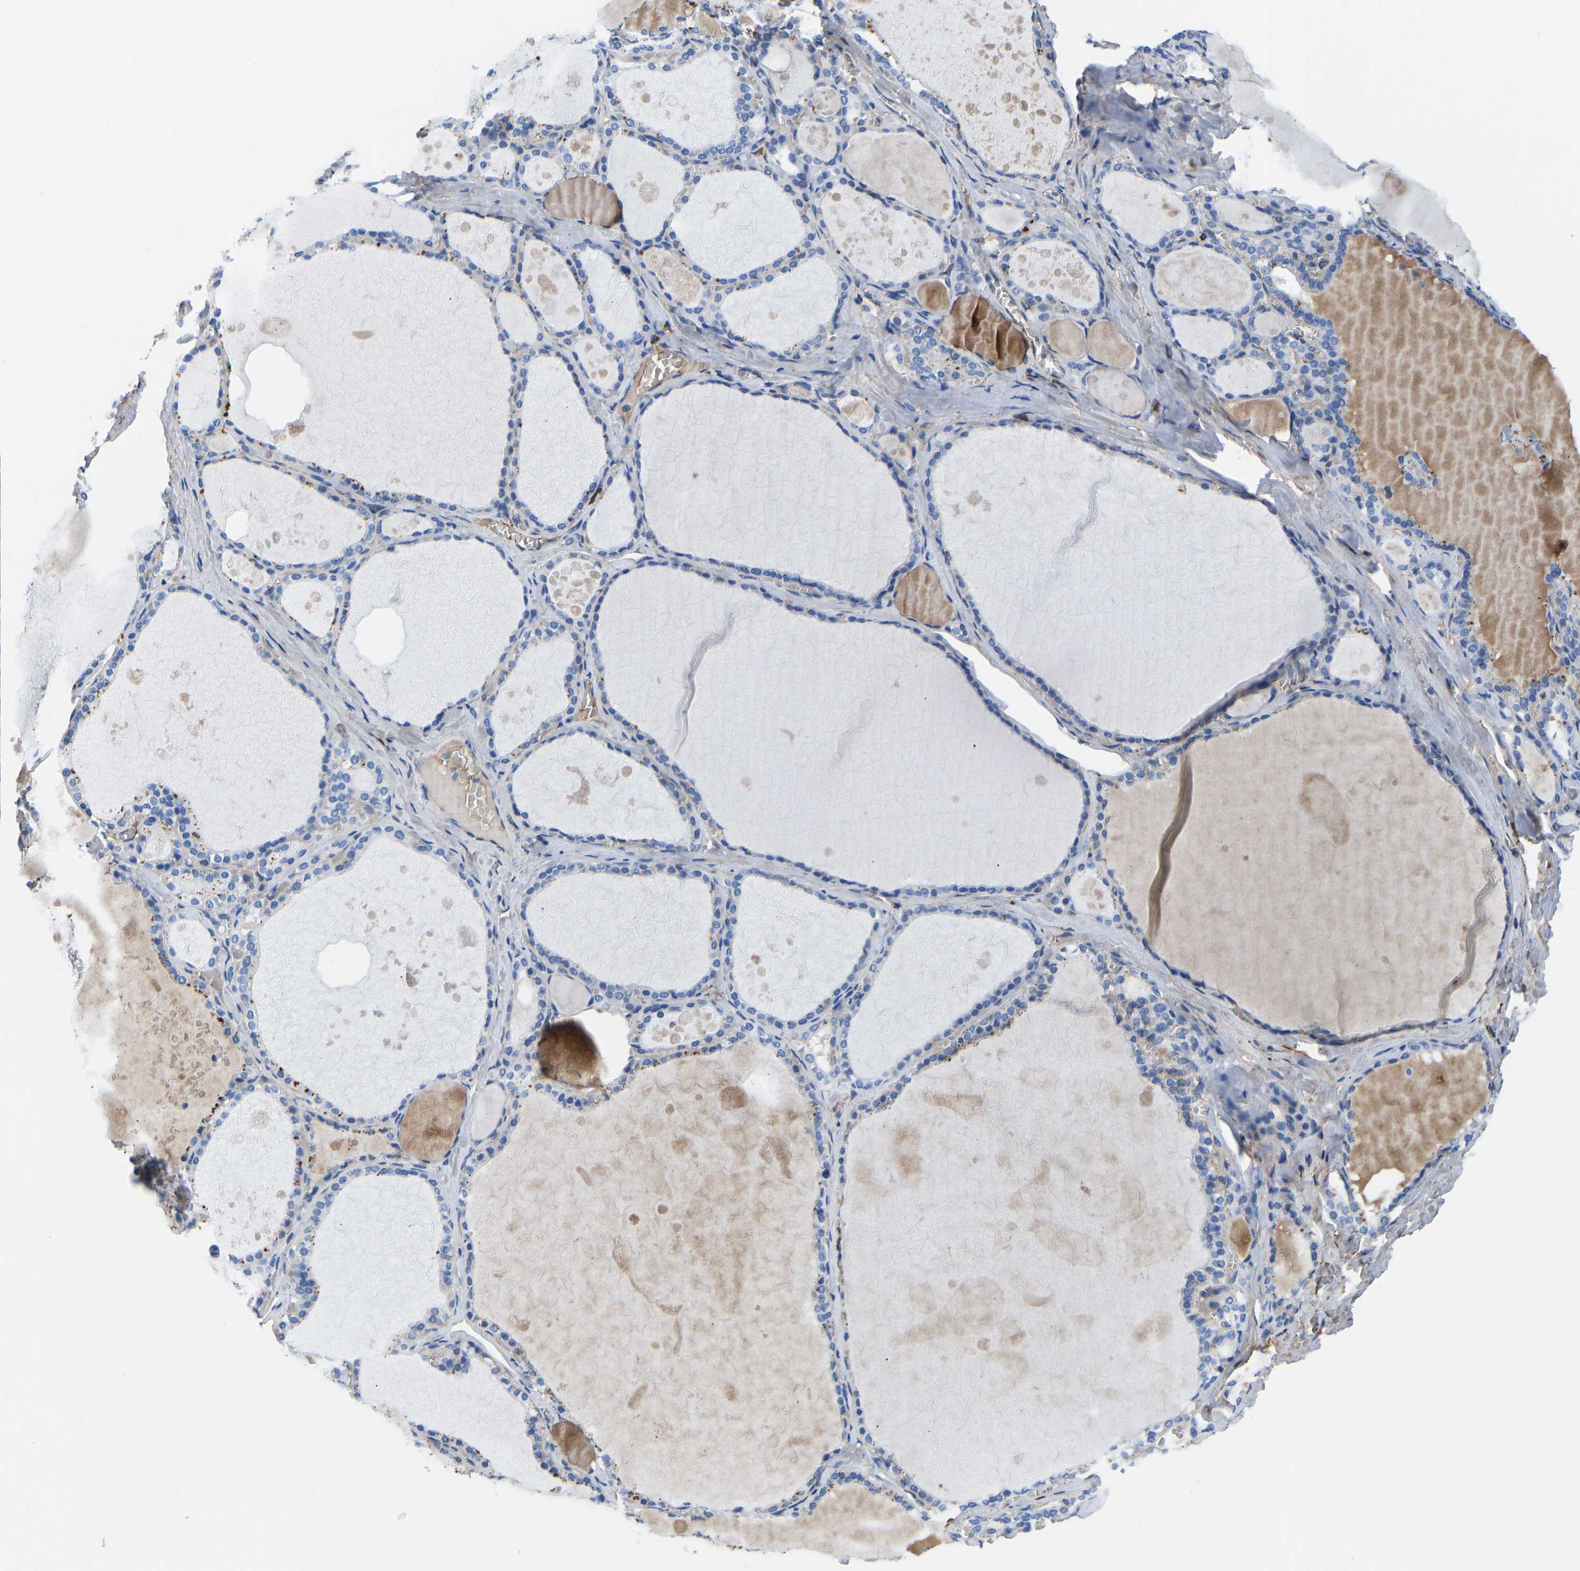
{"staining": {"intensity": "negative", "quantity": "none", "location": "none"}, "tissue": "thyroid gland", "cell_type": "Glandular cells", "image_type": "normal", "snomed": [{"axis": "morphology", "description": "Normal tissue, NOS"}, {"axis": "topography", "description": "Thyroid gland"}], "caption": "Immunohistochemistry (IHC) of normal thyroid gland reveals no expression in glandular cells.", "gene": "HSPG2", "patient": {"sex": "male", "age": 56}}